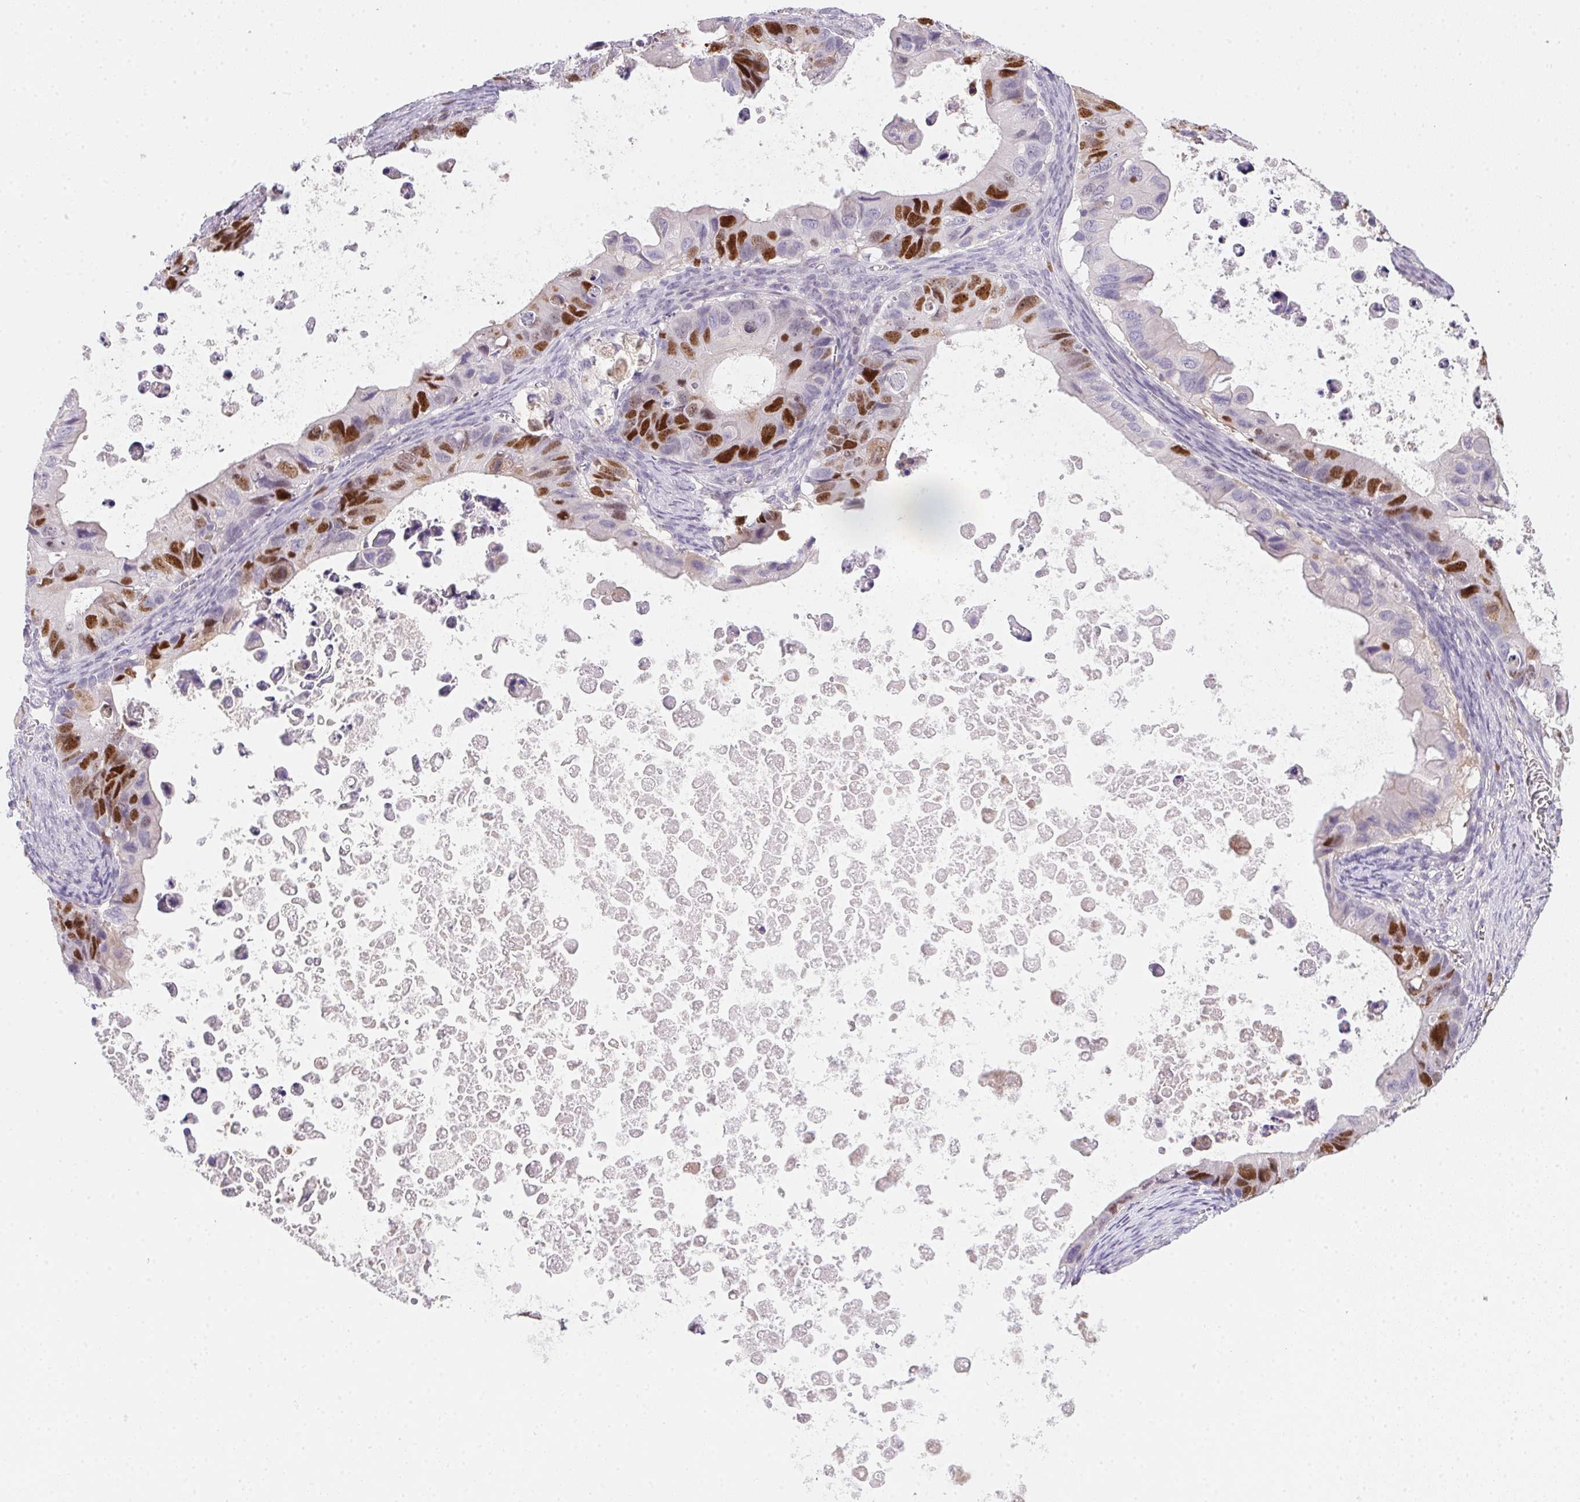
{"staining": {"intensity": "strong", "quantity": "25%-75%", "location": "nuclear"}, "tissue": "ovarian cancer", "cell_type": "Tumor cells", "image_type": "cancer", "snomed": [{"axis": "morphology", "description": "Cystadenocarcinoma, mucinous, NOS"}, {"axis": "topography", "description": "Ovary"}], "caption": "About 25%-75% of tumor cells in mucinous cystadenocarcinoma (ovarian) exhibit strong nuclear protein positivity as visualized by brown immunohistochemical staining.", "gene": "HELLS", "patient": {"sex": "female", "age": 64}}